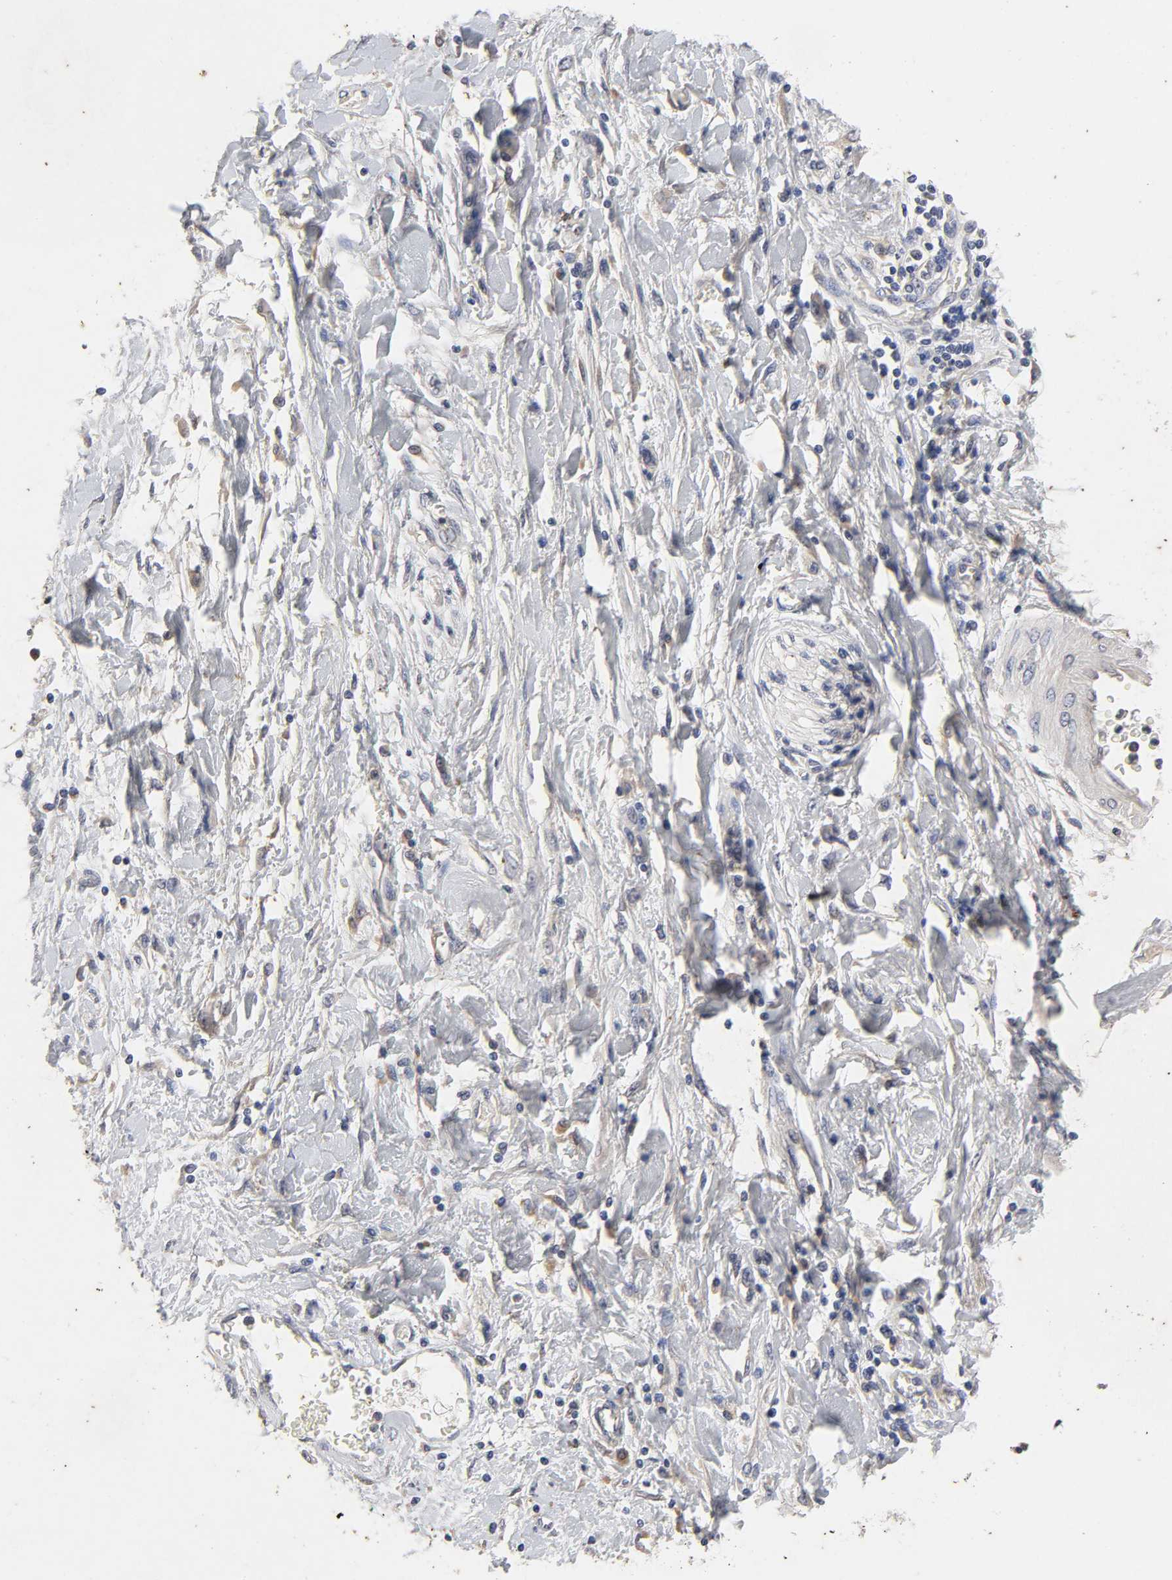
{"staining": {"intensity": "weak", "quantity": "25%-75%", "location": "cytoplasmic/membranous"}, "tissue": "pancreatic cancer", "cell_type": "Tumor cells", "image_type": "cancer", "snomed": [{"axis": "morphology", "description": "Adenocarcinoma, NOS"}, {"axis": "topography", "description": "Pancreas"}], "caption": "Weak cytoplasmic/membranous positivity is appreciated in about 25%-75% of tumor cells in pancreatic adenocarcinoma.", "gene": "CXADR", "patient": {"sex": "female", "age": 70}}